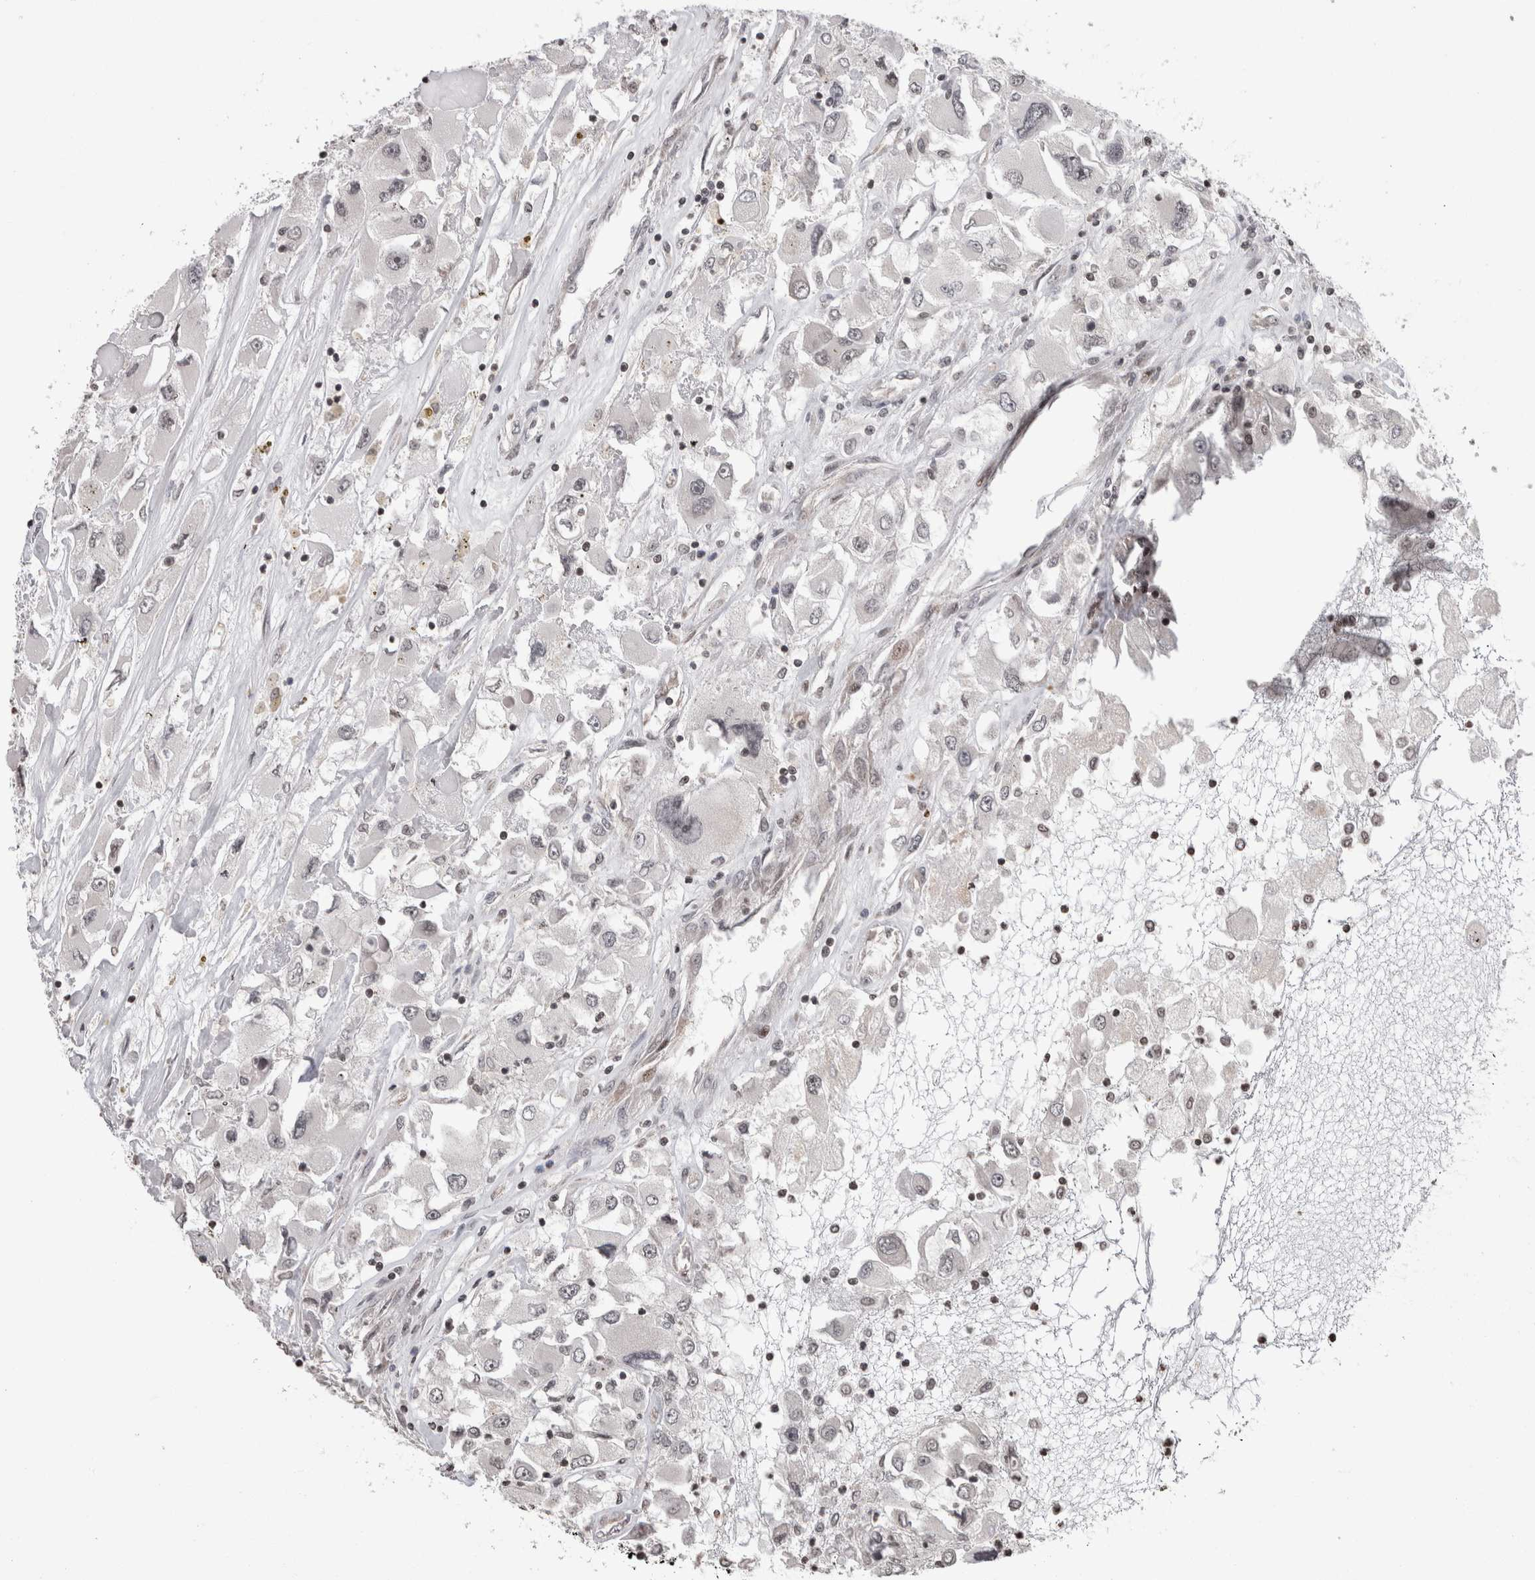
{"staining": {"intensity": "negative", "quantity": "none", "location": "none"}, "tissue": "renal cancer", "cell_type": "Tumor cells", "image_type": "cancer", "snomed": [{"axis": "morphology", "description": "Adenocarcinoma, NOS"}, {"axis": "topography", "description": "Kidney"}], "caption": "Image shows no significant protein staining in tumor cells of renal cancer.", "gene": "ZBTB11", "patient": {"sex": "female", "age": 52}}